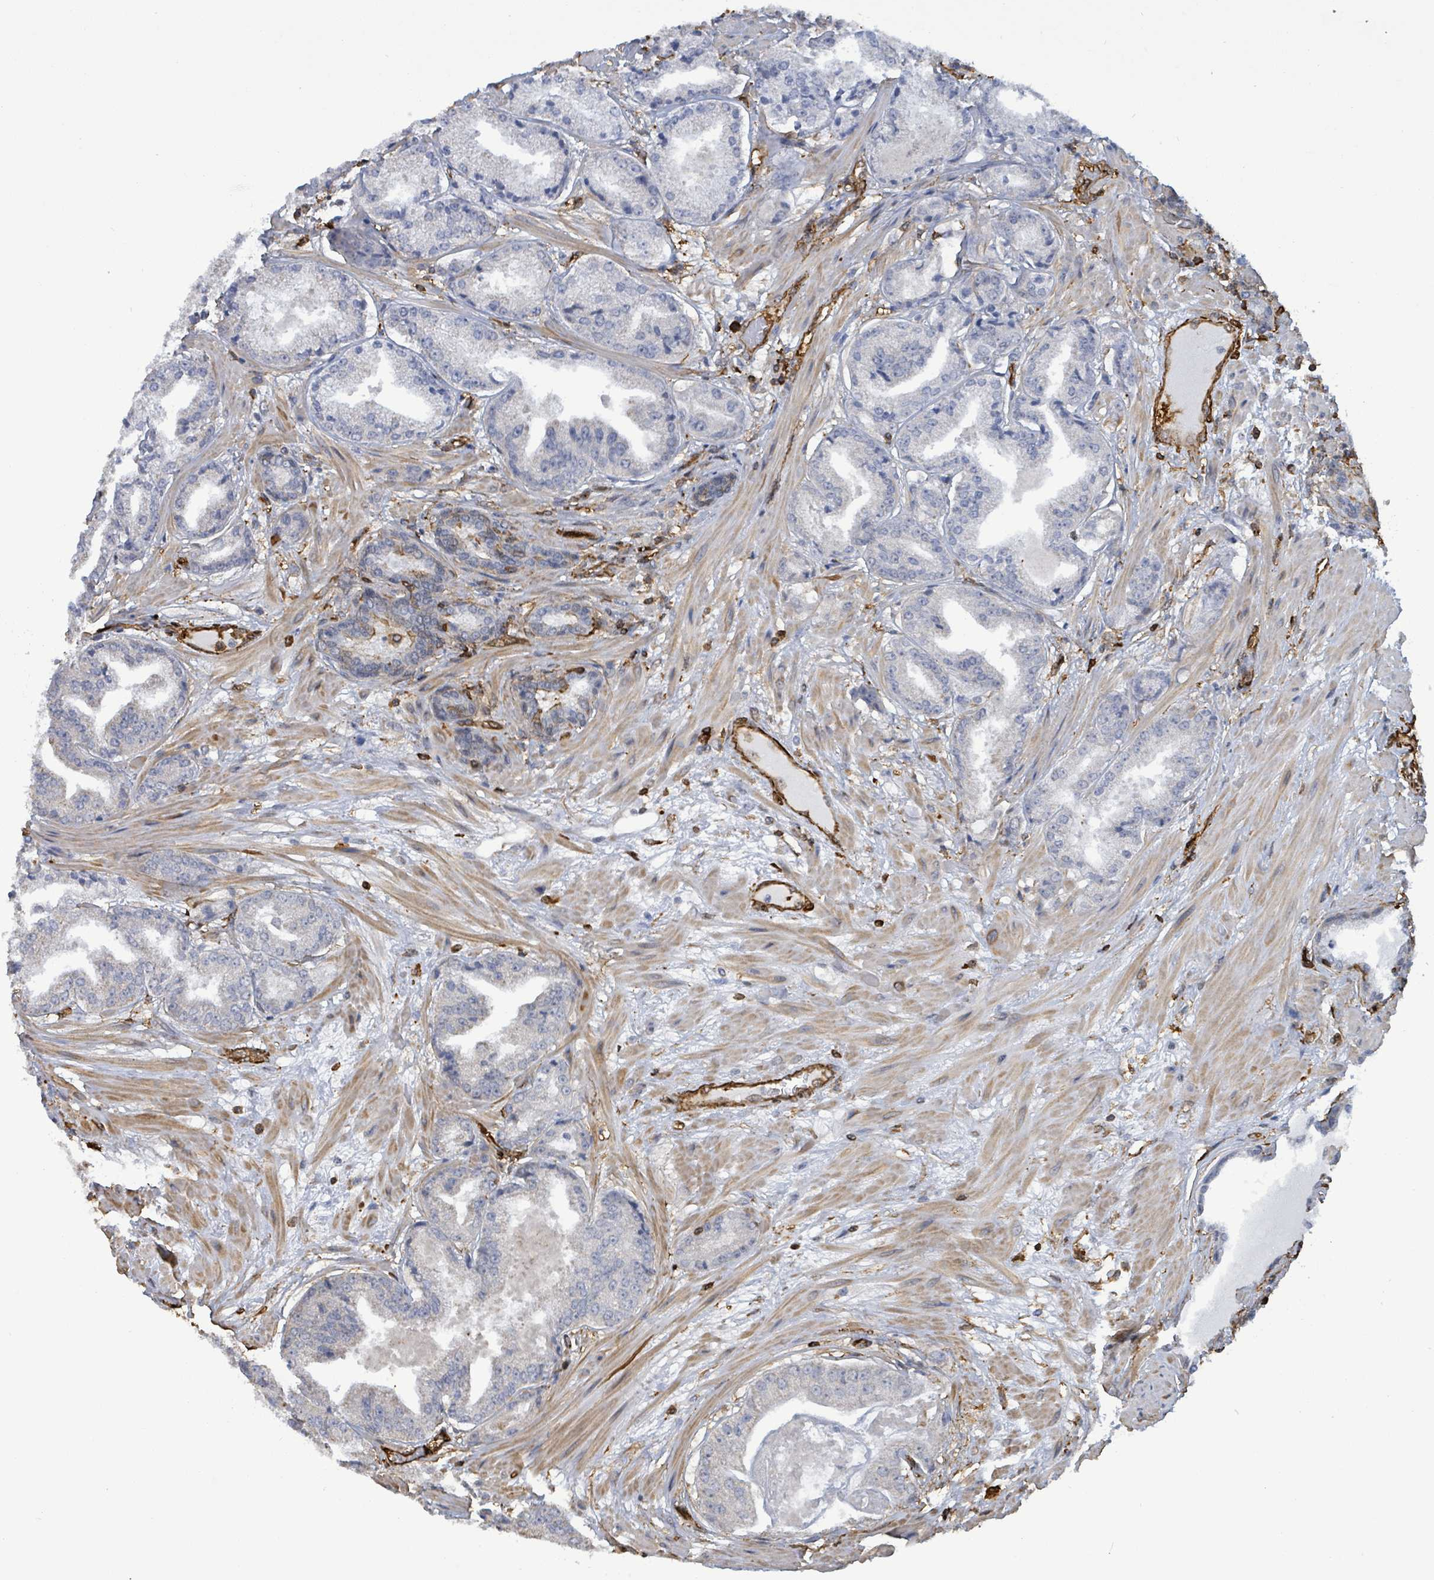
{"staining": {"intensity": "negative", "quantity": "none", "location": "none"}, "tissue": "prostate cancer", "cell_type": "Tumor cells", "image_type": "cancer", "snomed": [{"axis": "morphology", "description": "Adenocarcinoma, High grade"}, {"axis": "topography", "description": "Prostate"}], "caption": "An IHC image of high-grade adenocarcinoma (prostate) is shown. There is no staining in tumor cells of high-grade adenocarcinoma (prostate).", "gene": "PRKRIP1", "patient": {"sex": "male", "age": 63}}